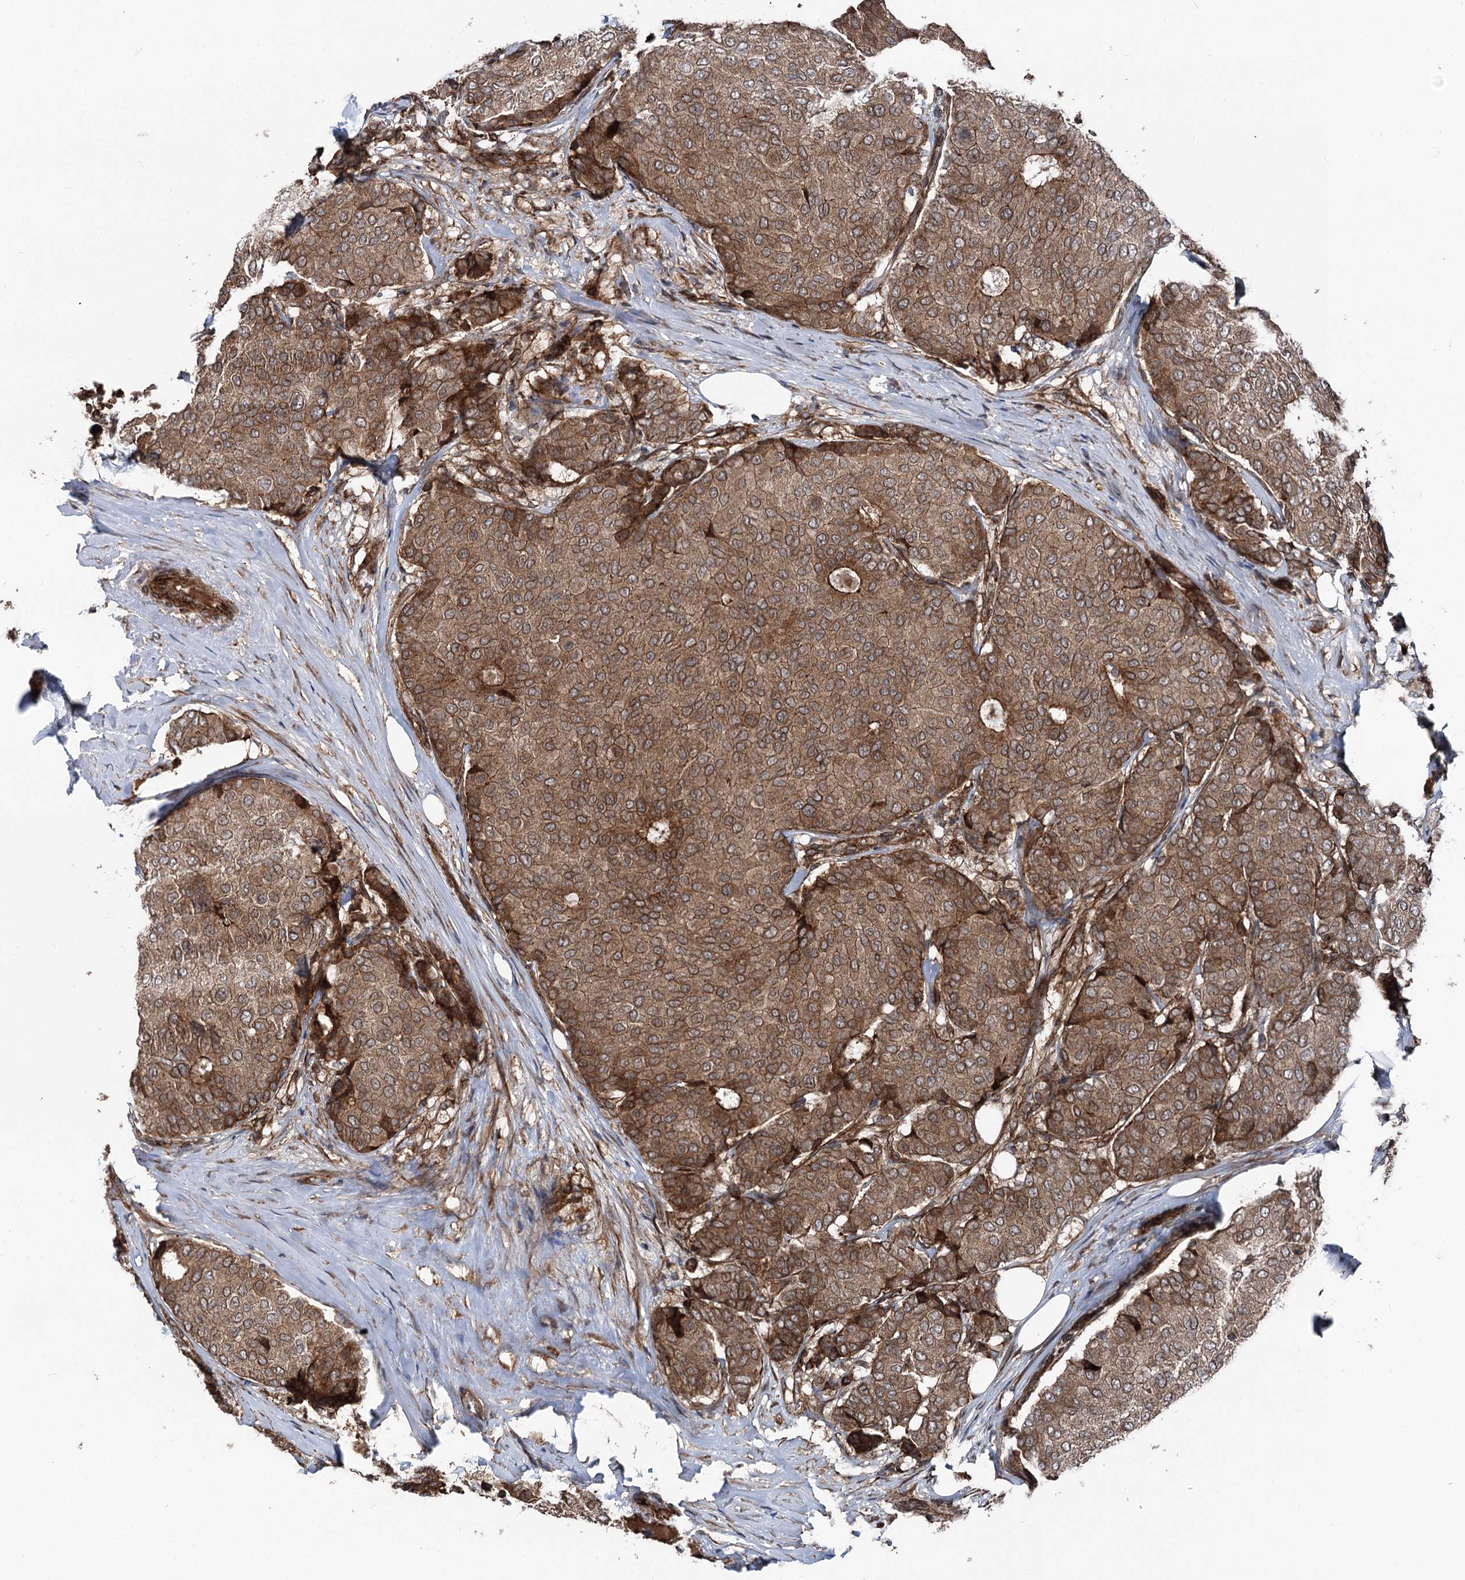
{"staining": {"intensity": "moderate", "quantity": ">75%", "location": "cytoplasmic/membranous"}, "tissue": "breast cancer", "cell_type": "Tumor cells", "image_type": "cancer", "snomed": [{"axis": "morphology", "description": "Duct carcinoma"}, {"axis": "topography", "description": "Breast"}], "caption": "Human invasive ductal carcinoma (breast) stained with a brown dye reveals moderate cytoplasmic/membranous positive positivity in about >75% of tumor cells.", "gene": "ITFG2", "patient": {"sex": "female", "age": 75}}